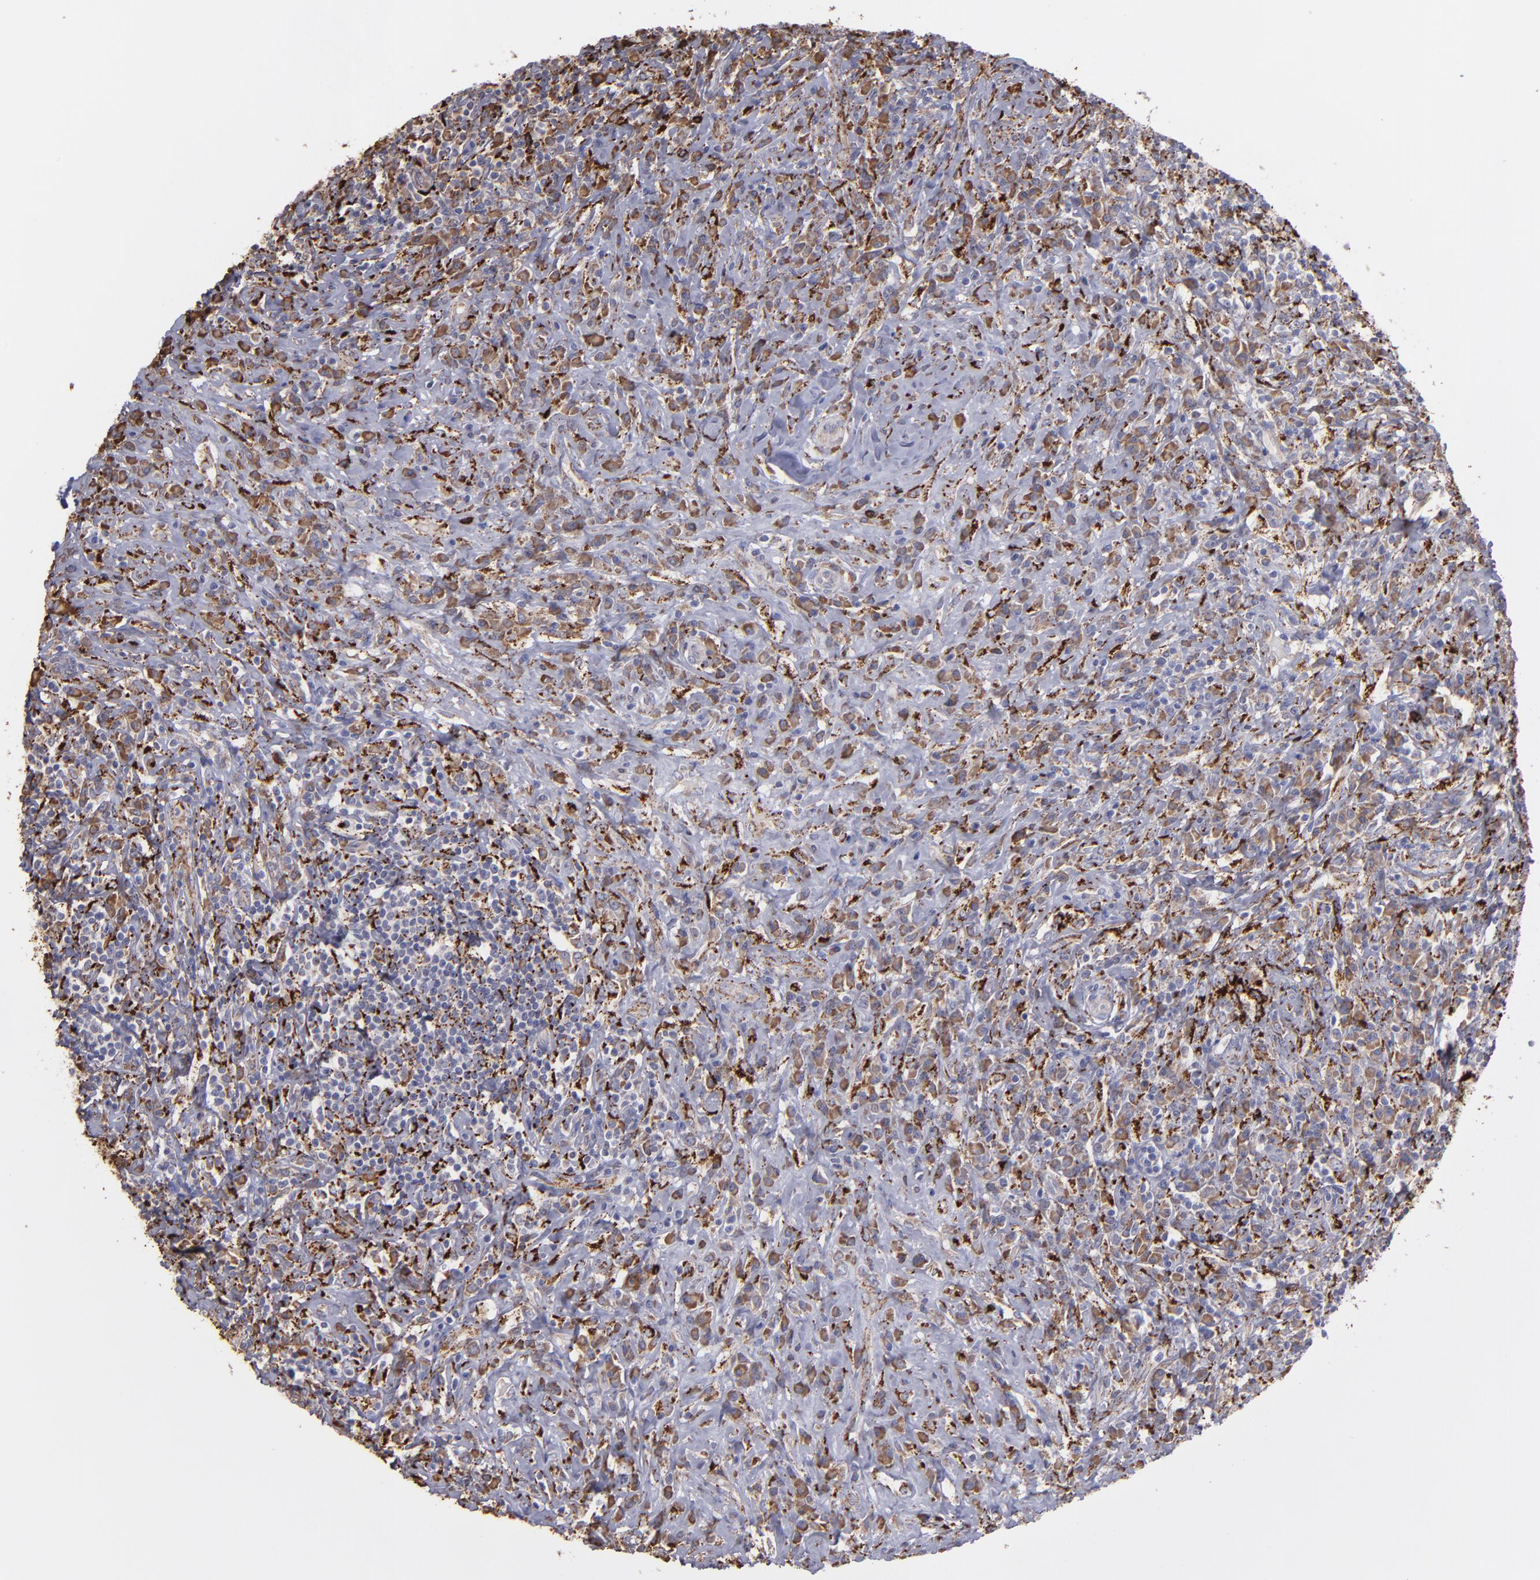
{"staining": {"intensity": "moderate", "quantity": "25%-75%", "location": "cytoplasmic/membranous"}, "tissue": "lymphoma", "cell_type": "Tumor cells", "image_type": "cancer", "snomed": [{"axis": "morphology", "description": "Hodgkin's disease, NOS"}, {"axis": "topography", "description": "Lymph node"}], "caption": "Lymphoma stained with DAB (3,3'-diaminobenzidine) immunohistochemistry demonstrates medium levels of moderate cytoplasmic/membranous staining in about 25%-75% of tumor cells.", "gene": "MAOB", "patient": {"sex": "female", "age": 25}}